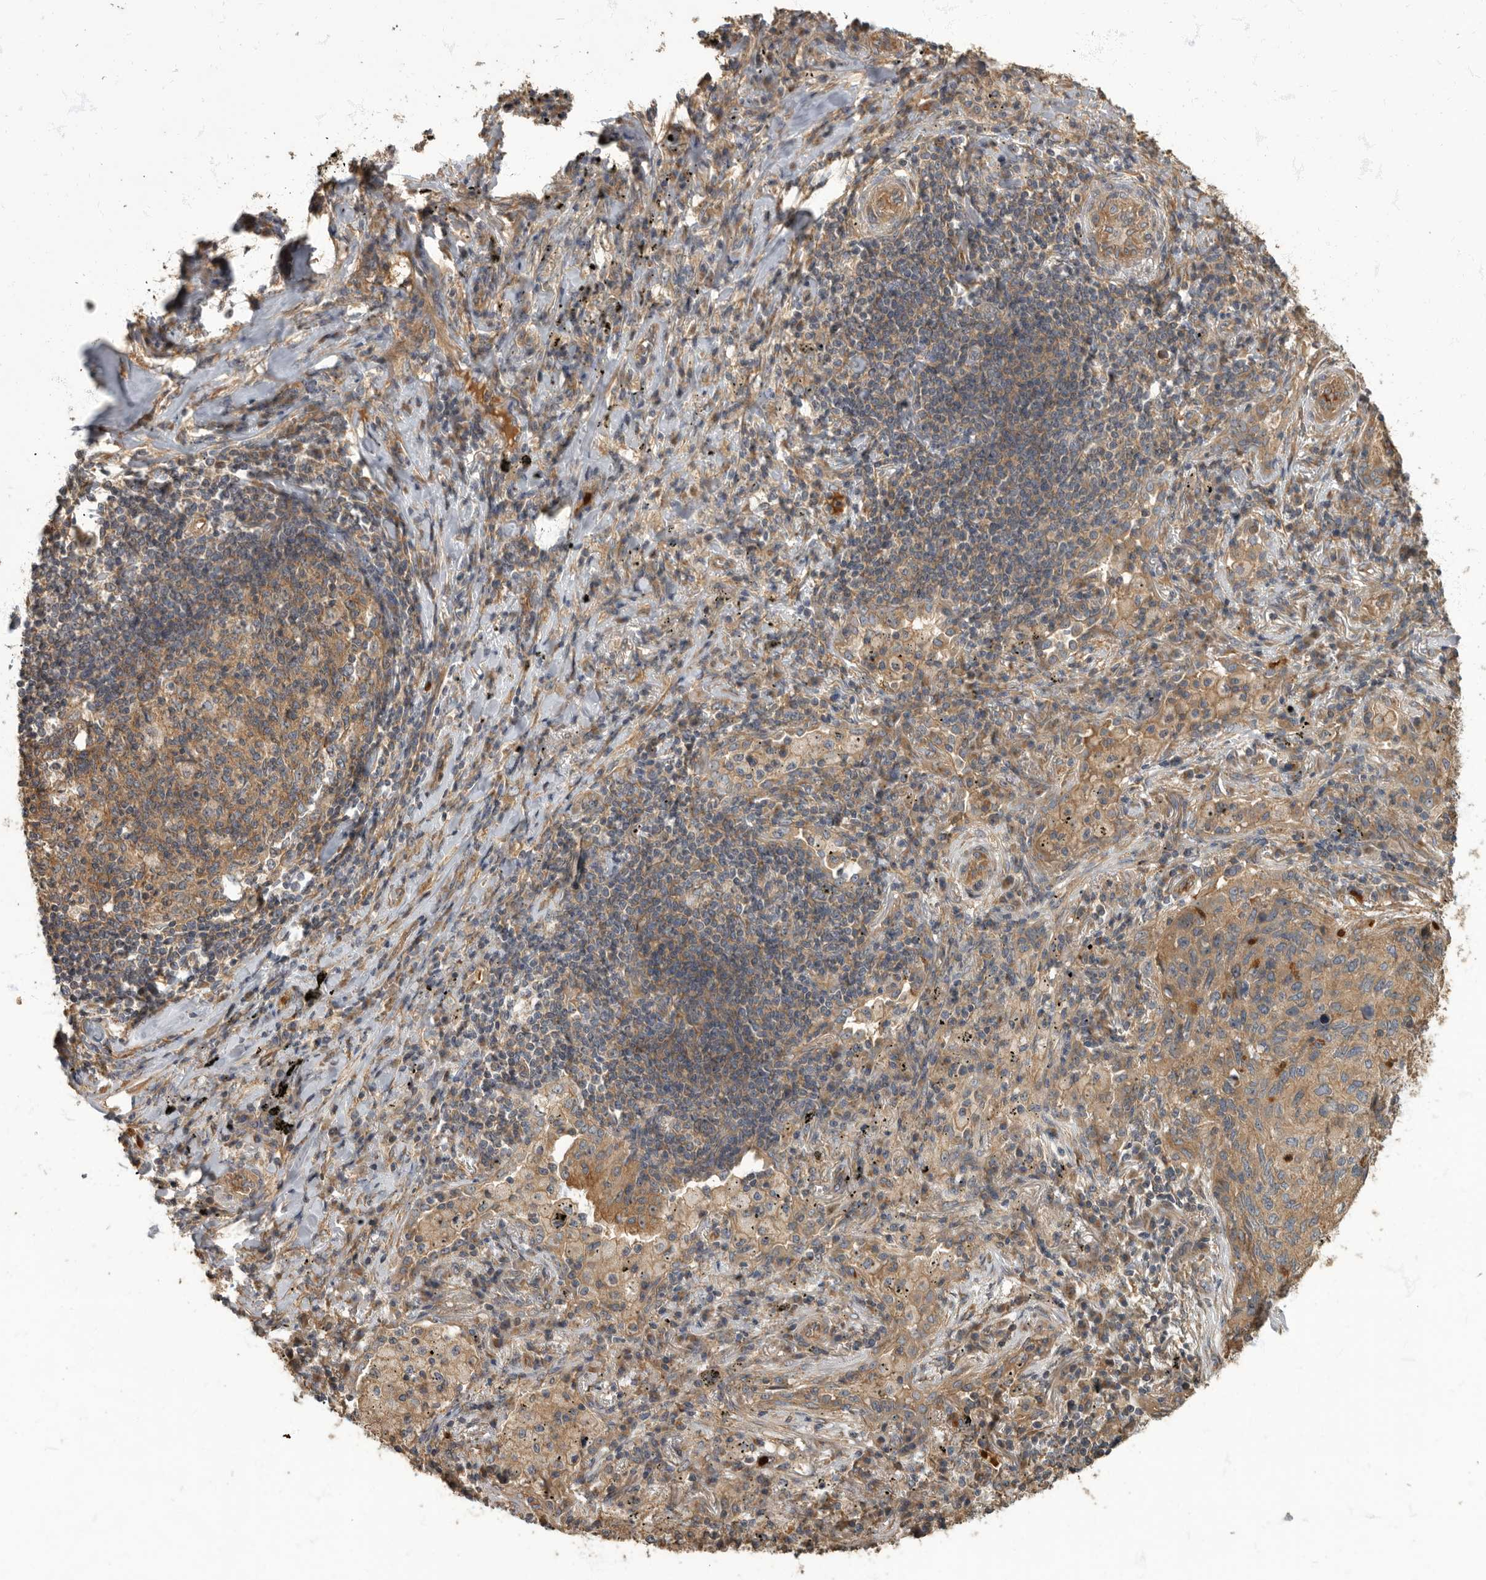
{"staining": {"intensity": "moderate", "quantity": "25%-75%", "location": "cytoplasmic/membranous"}, "tissue": "lung cancer", "cell_type": "Tumor cells", "image_type": "cancer", "snomed": [{"axis": "morphology", "description": "Squamous cell carcinoma, NOS"}, {"axis": "topography", "description": "Lung"}], "caption": "Immunohistochemistry micrograph of neoplastic tissue: squamous cell carcinoma (lung) stained using immunohistochemistry (IHC) exhibits medium levels of moderate protein expression localized specifically in the cytoplasmic/membranous of tumor cells, appearing as a cytoplasmic/membranous brown color.", "gene": "DAAM1", "patient": {"sex": "female", "age": 63}}